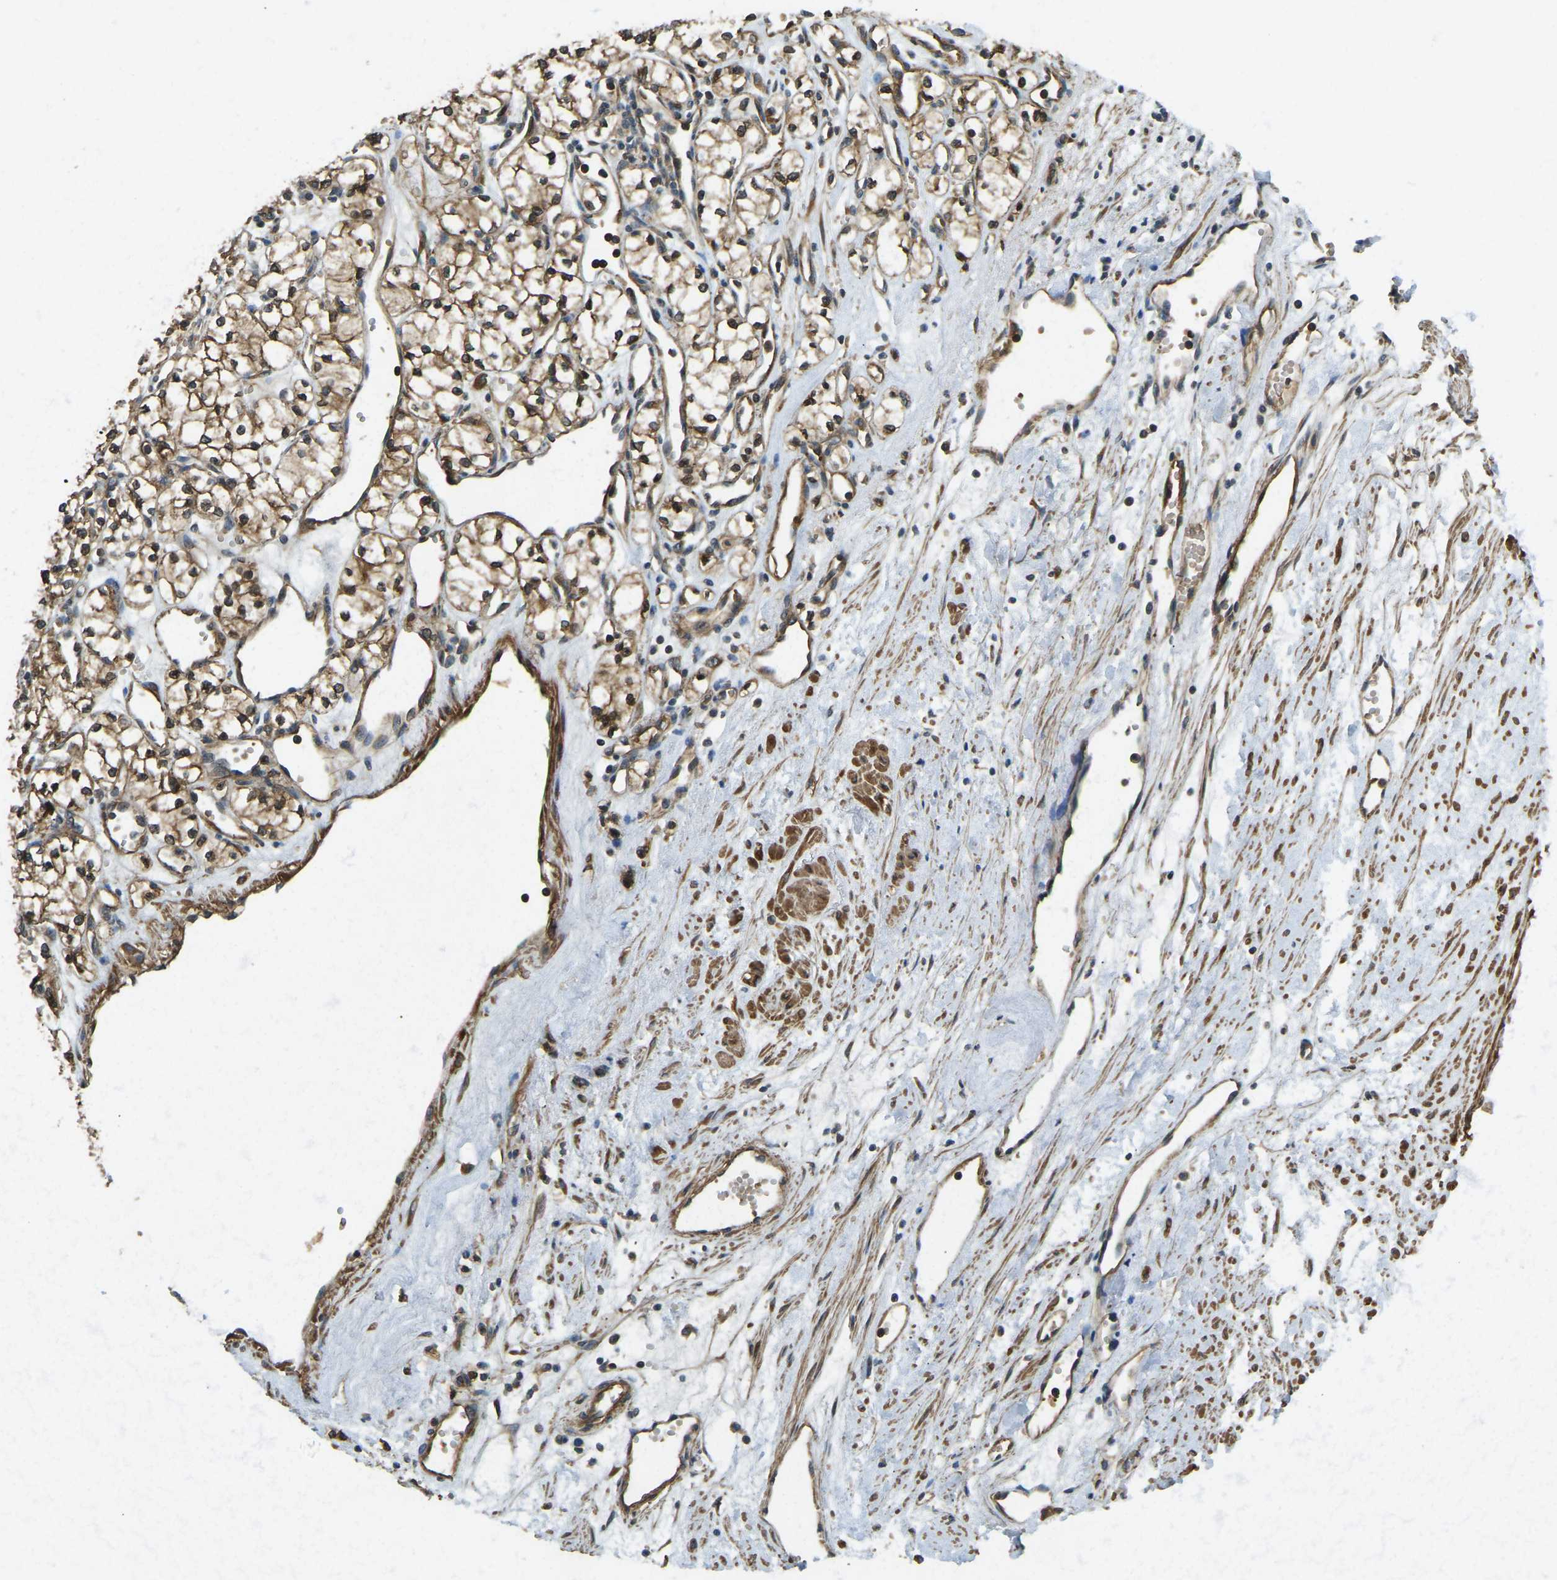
{"staining": {"intensity": "moderate", "quantity": ">75%", "location": "cytoplasmic/membranous"}, "tissue": "renal cancer", "cell_type": "Tumor cells", "image_type": "cancer", "snomed": [{"axis": "morphology", "description": "Adenocarcinoma, NOS"}, {"axis": "topography", "description": "Kidney"}], "caption": "DAB immunohistochemical staining of human renal adenocarcinoma demonstrates moderate cytoplasmic/membranous protein expression in approximately >75% of tumor cells.", "gene": "ERGIC1", "patient": {"sex": "male", "age": 59}}